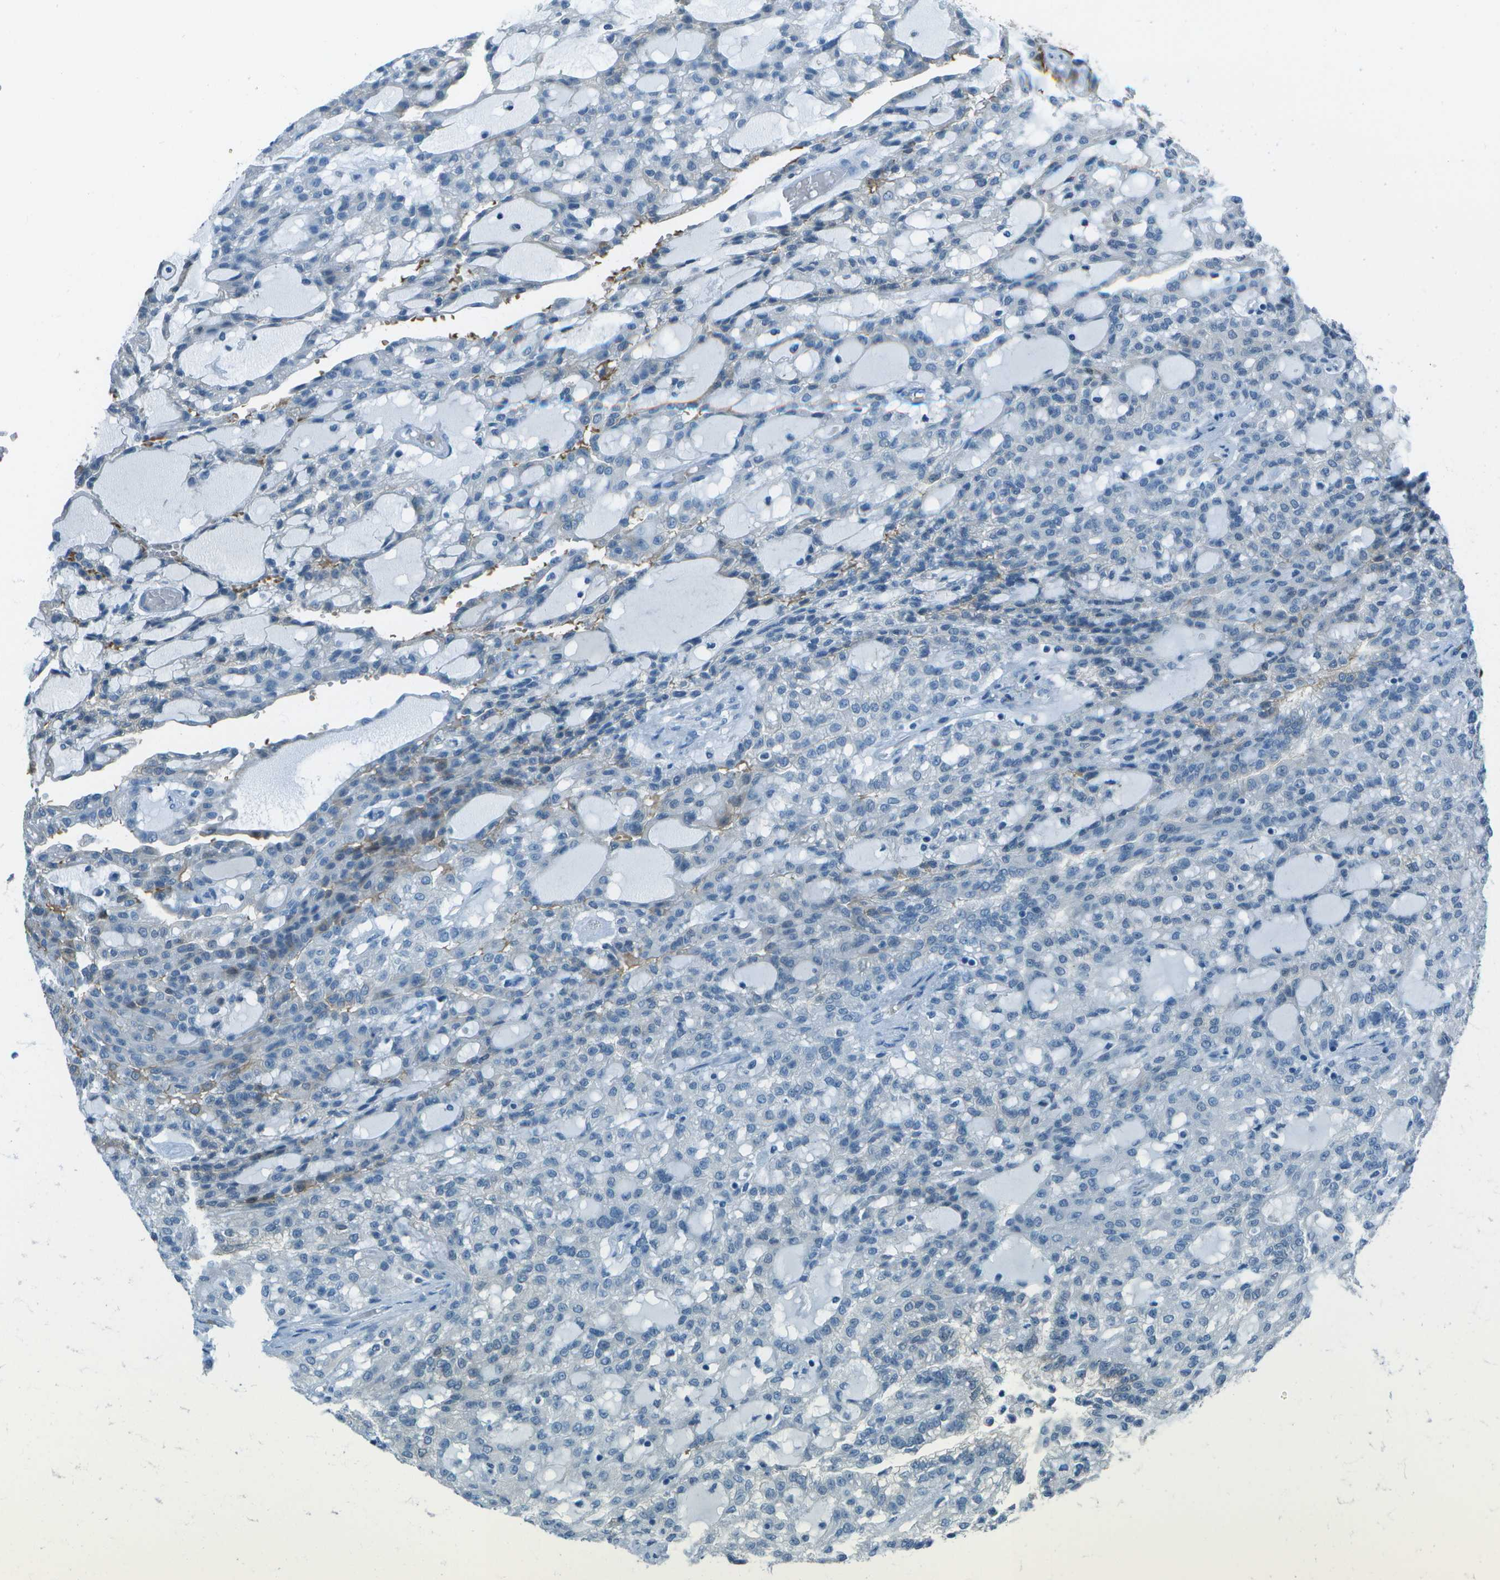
{"staining": {"intensity": "negative", "quantity": "none", "location": "none"}, "tissue": "renal cancer", "cell_type": "Tumor cells", "image_type": "cancer", "snomed": [{"axis": "morphology", "description": "Adenocarcinoma, NOS"}, {"axis": "topography", "description": "Kidney"}], "caption": "This is an IHC photomicrograph of human renal adenocarcinoma. There is no positivity in tumor cells.", "gene": "ASL", "patient": {"sex": "male", "age": 63}}